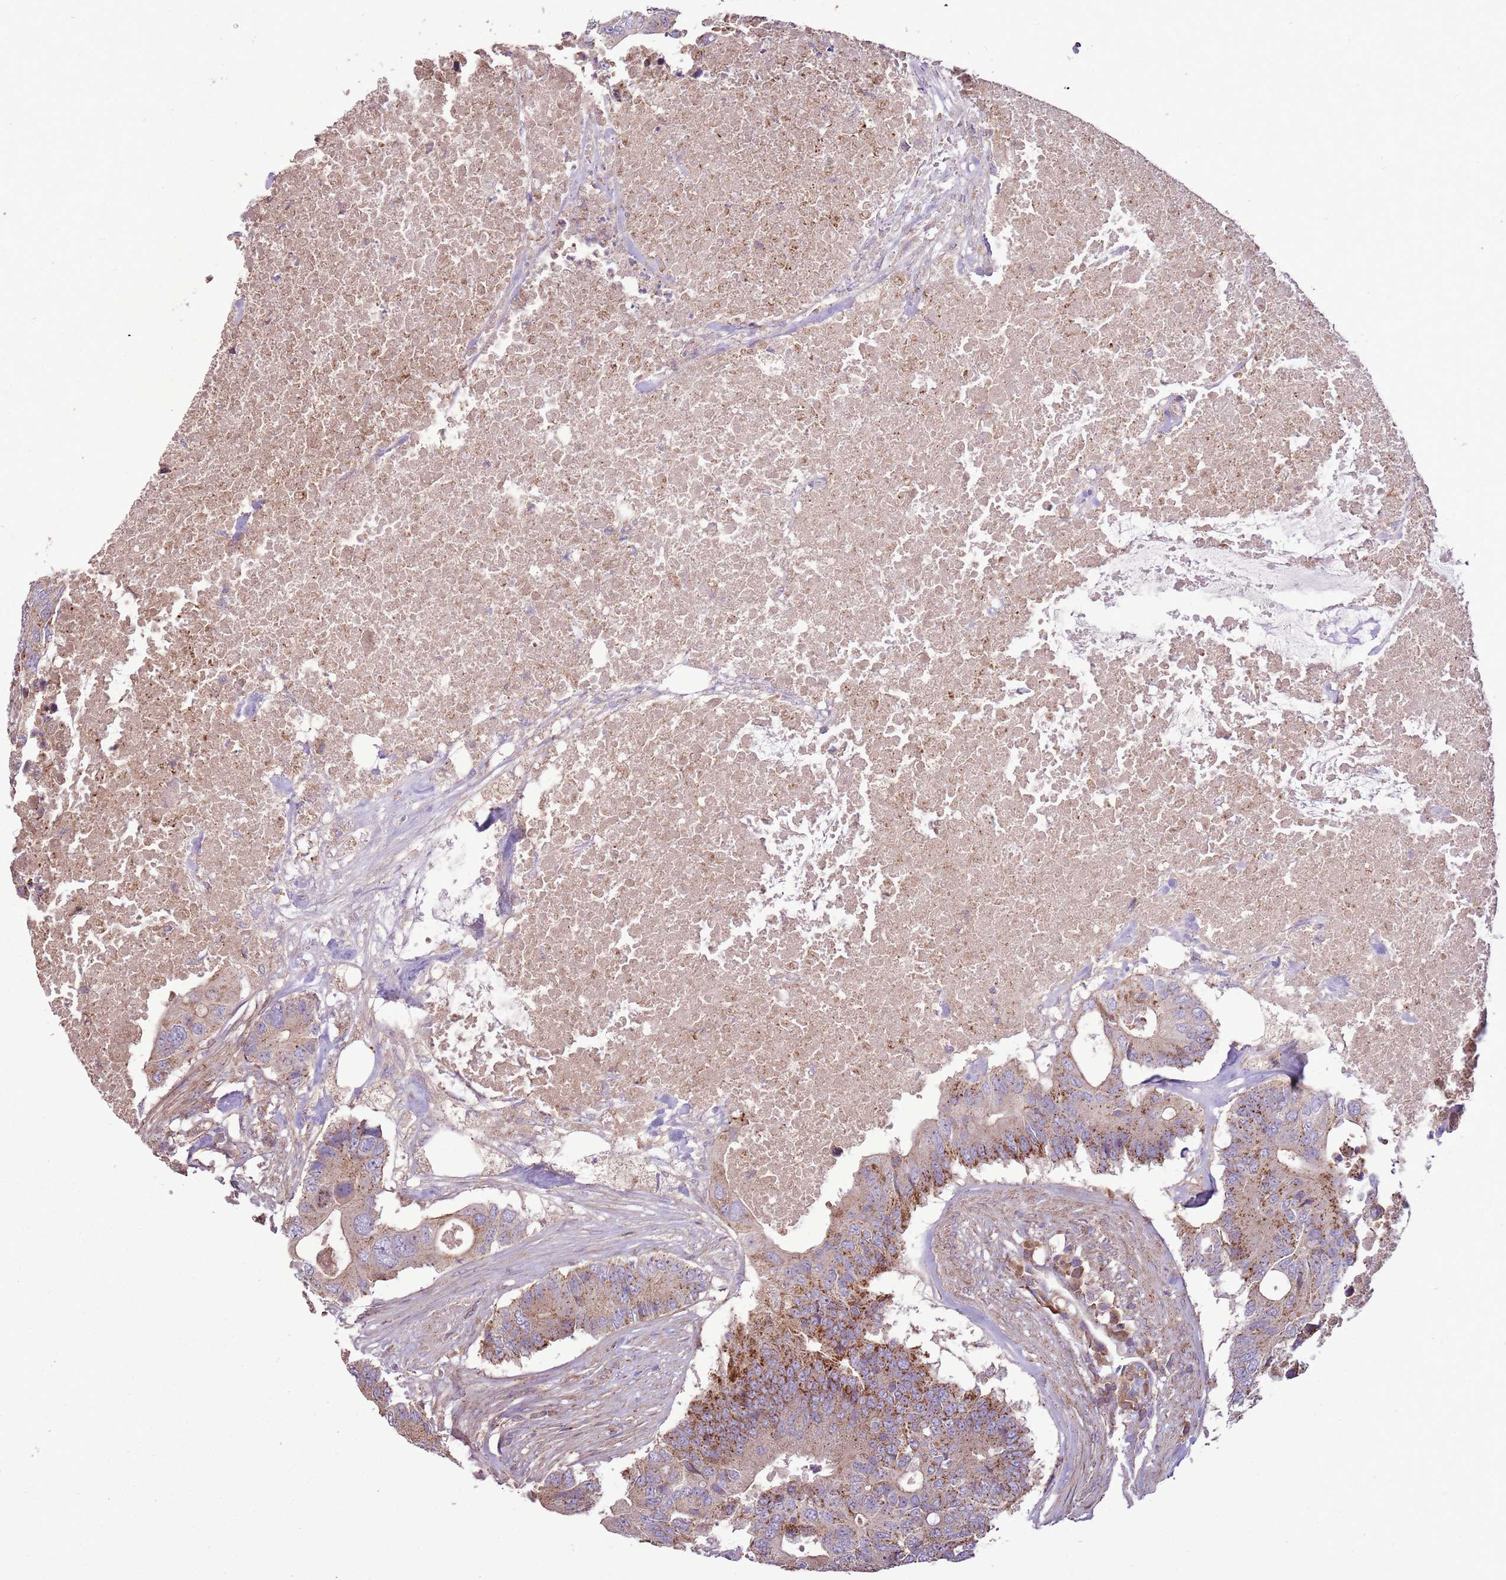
{"staining": {"intensity": "moderate", "quantity": ">75%", "location": "cytoplasmic/membranous"}, "tissue": "colorectal cancer", "cell_type": "Tumor cells", "image_type": "cancer", "snomed": [{"axis": "morphology", "description": "Adenocarcinoma, NOS"}, {"axis": "topography", "description": "Colon"}], "caption": "Human adenocarcinoma (colorectal) stained with a protein marker demonstrates moderate staining in tumor cells.", "gene": "ANKRD24", "patient": {"sex": "male", "age": 71}}